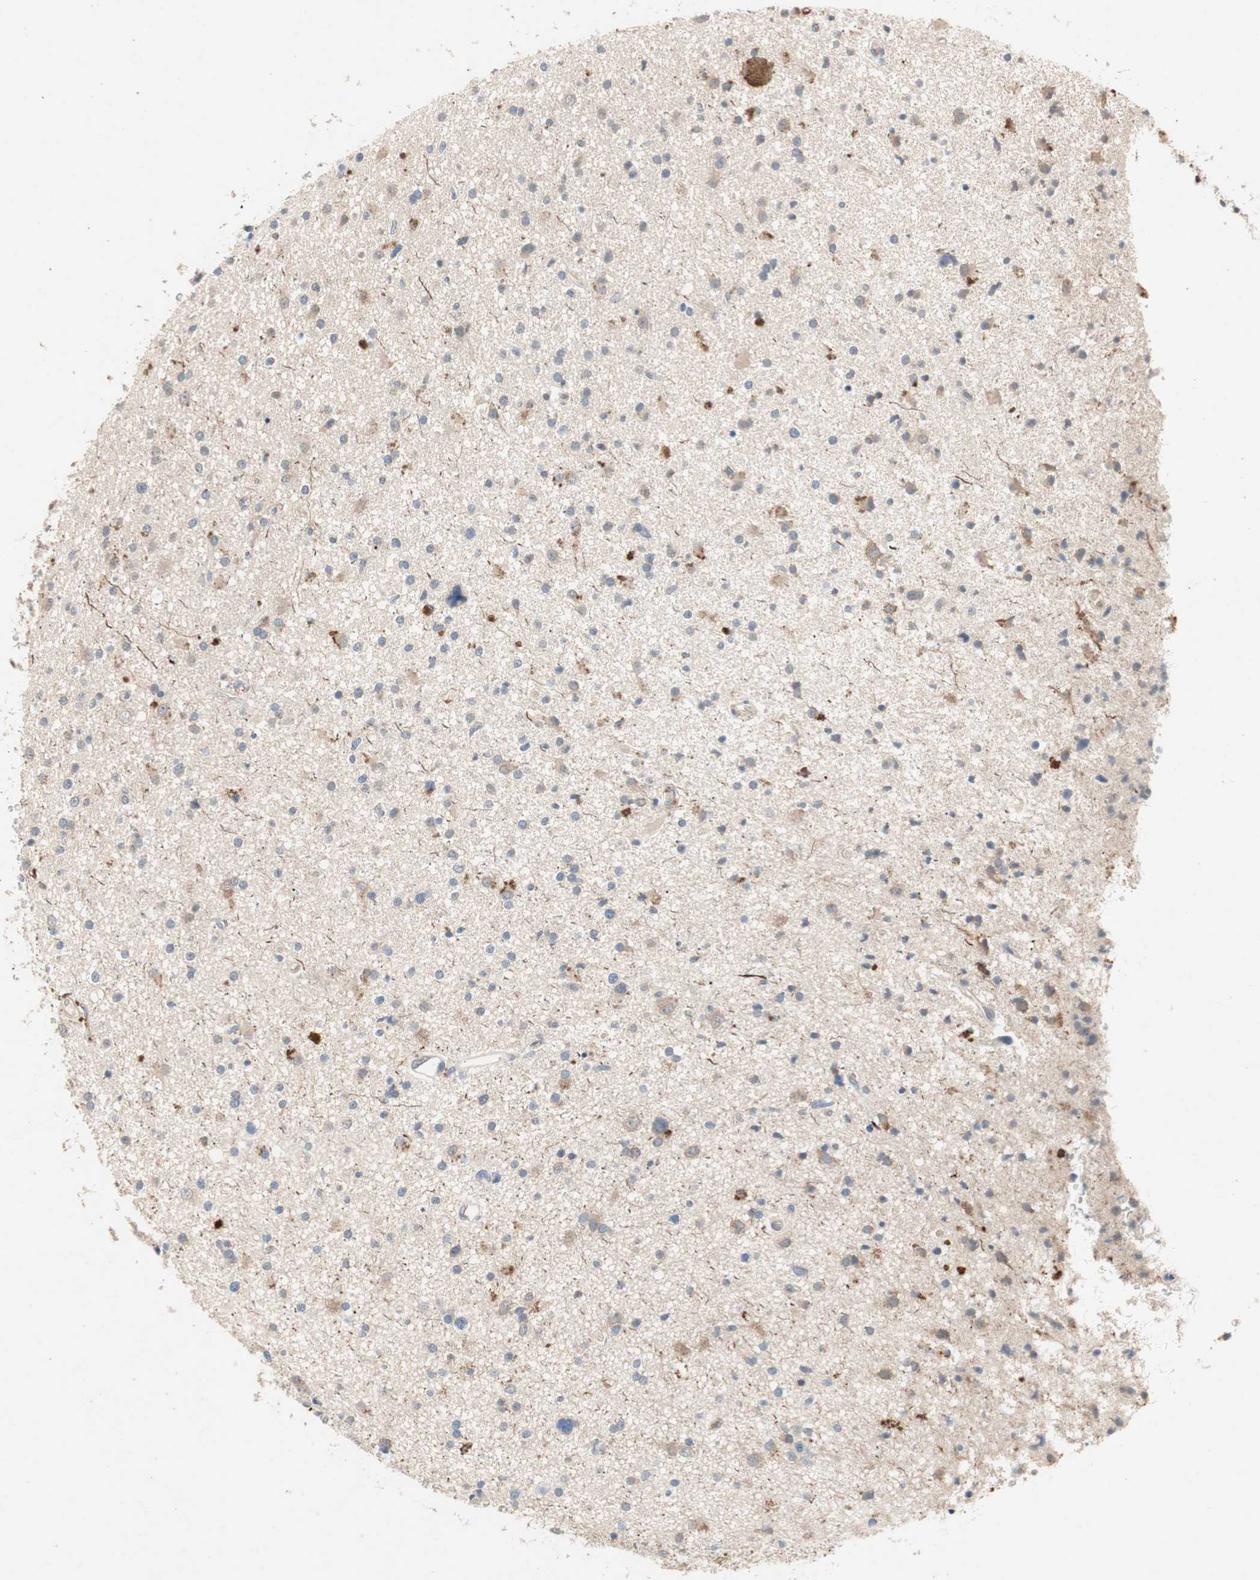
{"staining": {"intensity": "weak", "quantity": "<25%", "location": "cytoplasmic/membranous"}, "tissue": "glioma", "cell_type": "Tumor cells", "image_type": "cancer", "snomed": [{"axis": "morphology", "description": "Glioma, malignant, High grade"}, {"axis": "topography", "description": "Brain"}], "caption": "Tumor cells are negative for brown protein staining in glioma.", "gene": "NCLN", "patient": {"sex": "male", "age": 33}}